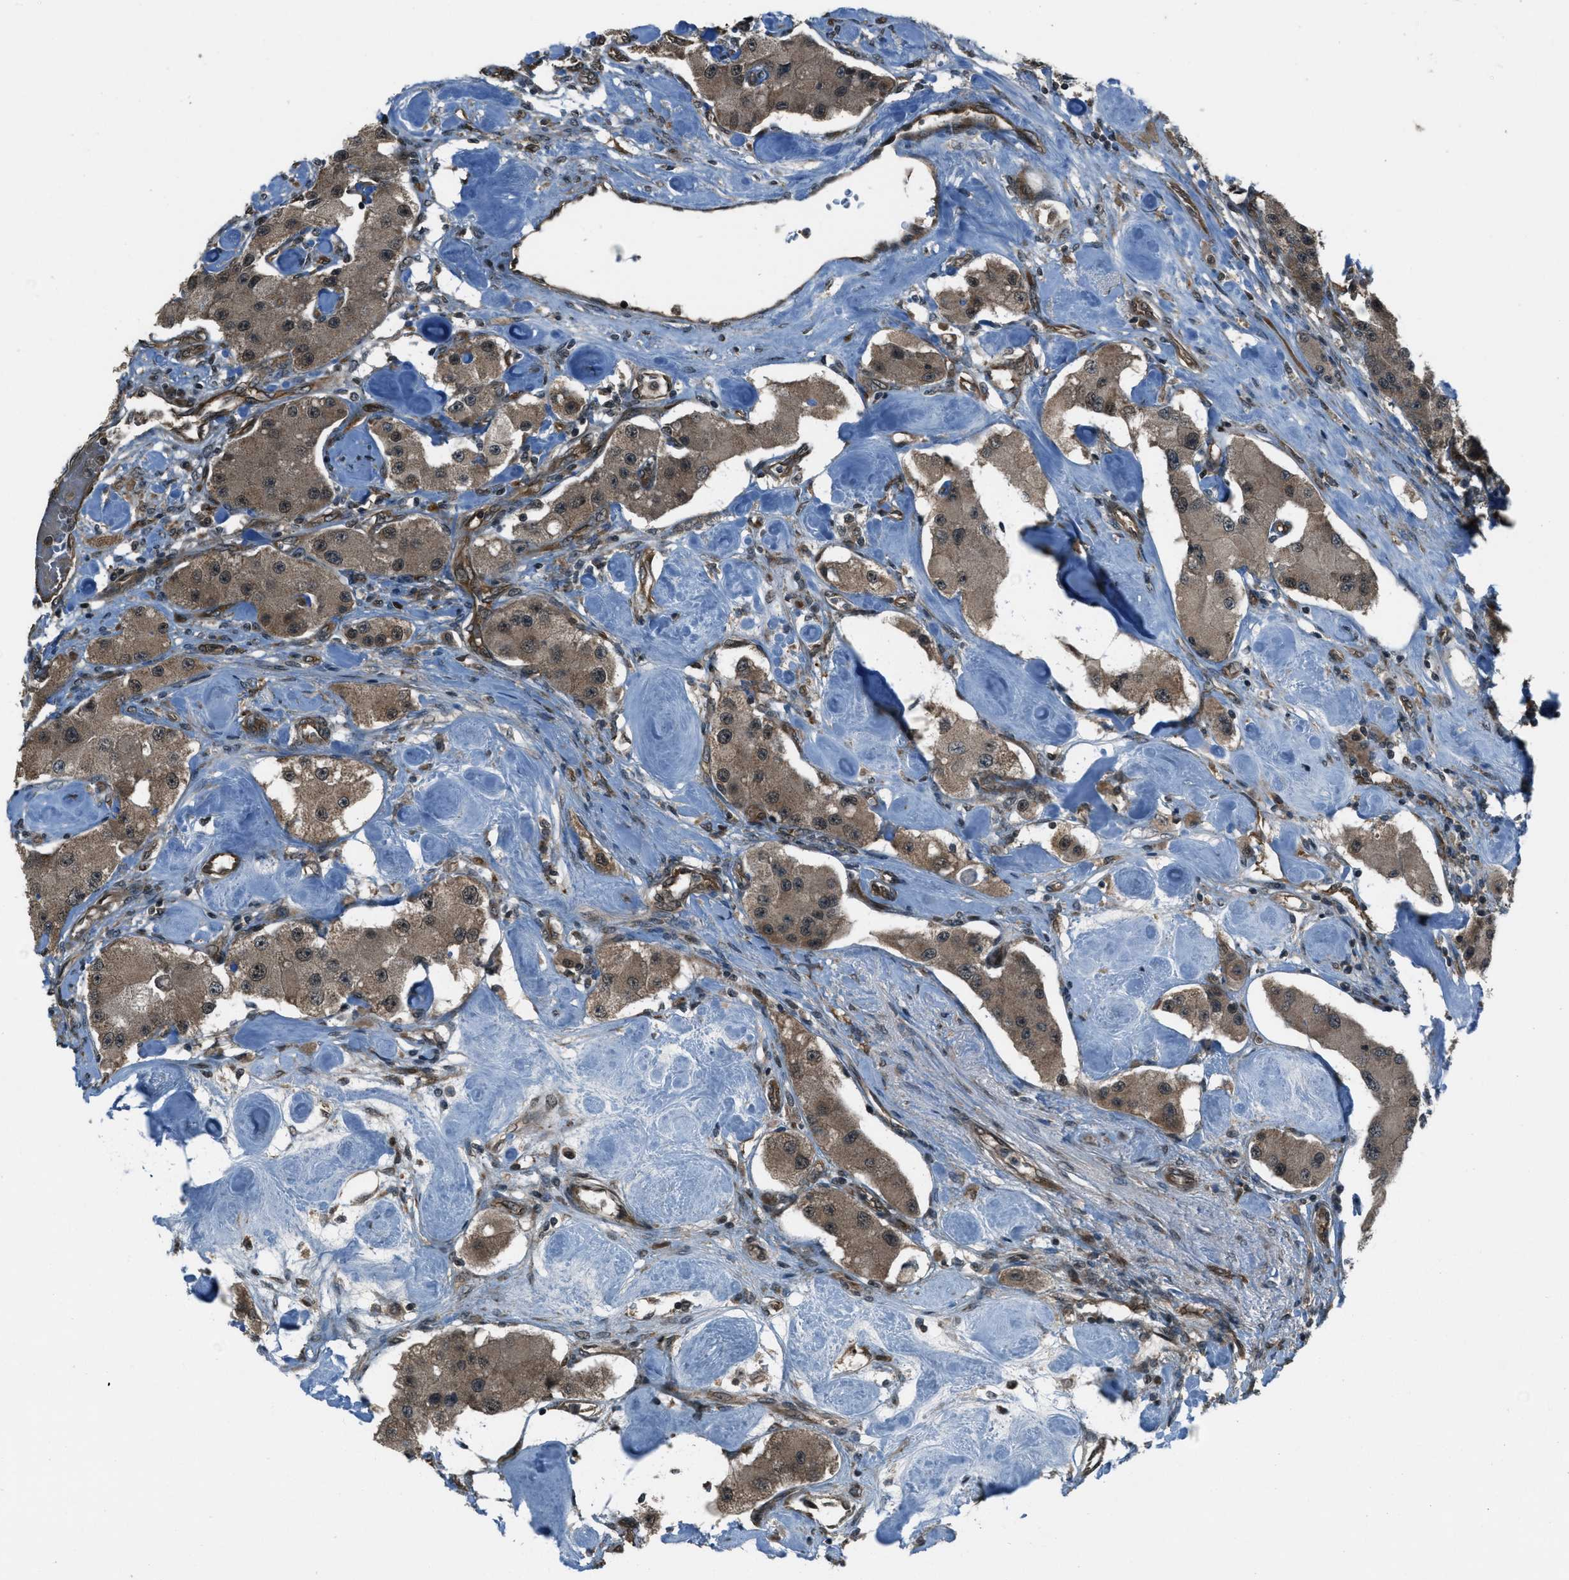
{"staining": {"intensity": "weak", "quantity": ">75%", "location": "cytoplasmic/membranous,nuclear"}, "tissue": "carcinoid", "cell_type": "Tumor cells", "image_type": "cancer", "snomed": [{"axis": "morphology", "description": "Carcinoid, malignant, NOS"}, {"axis": "topography", "description": "Pancreas"}], "caption": "Protein expression analysis of carcinoid reveals weak cytoplasmic/membranous and nuclear staining in about >75% of tumor cells.", "gene": "ASAP2", "patient": {"sex": "male", "age": 41}}